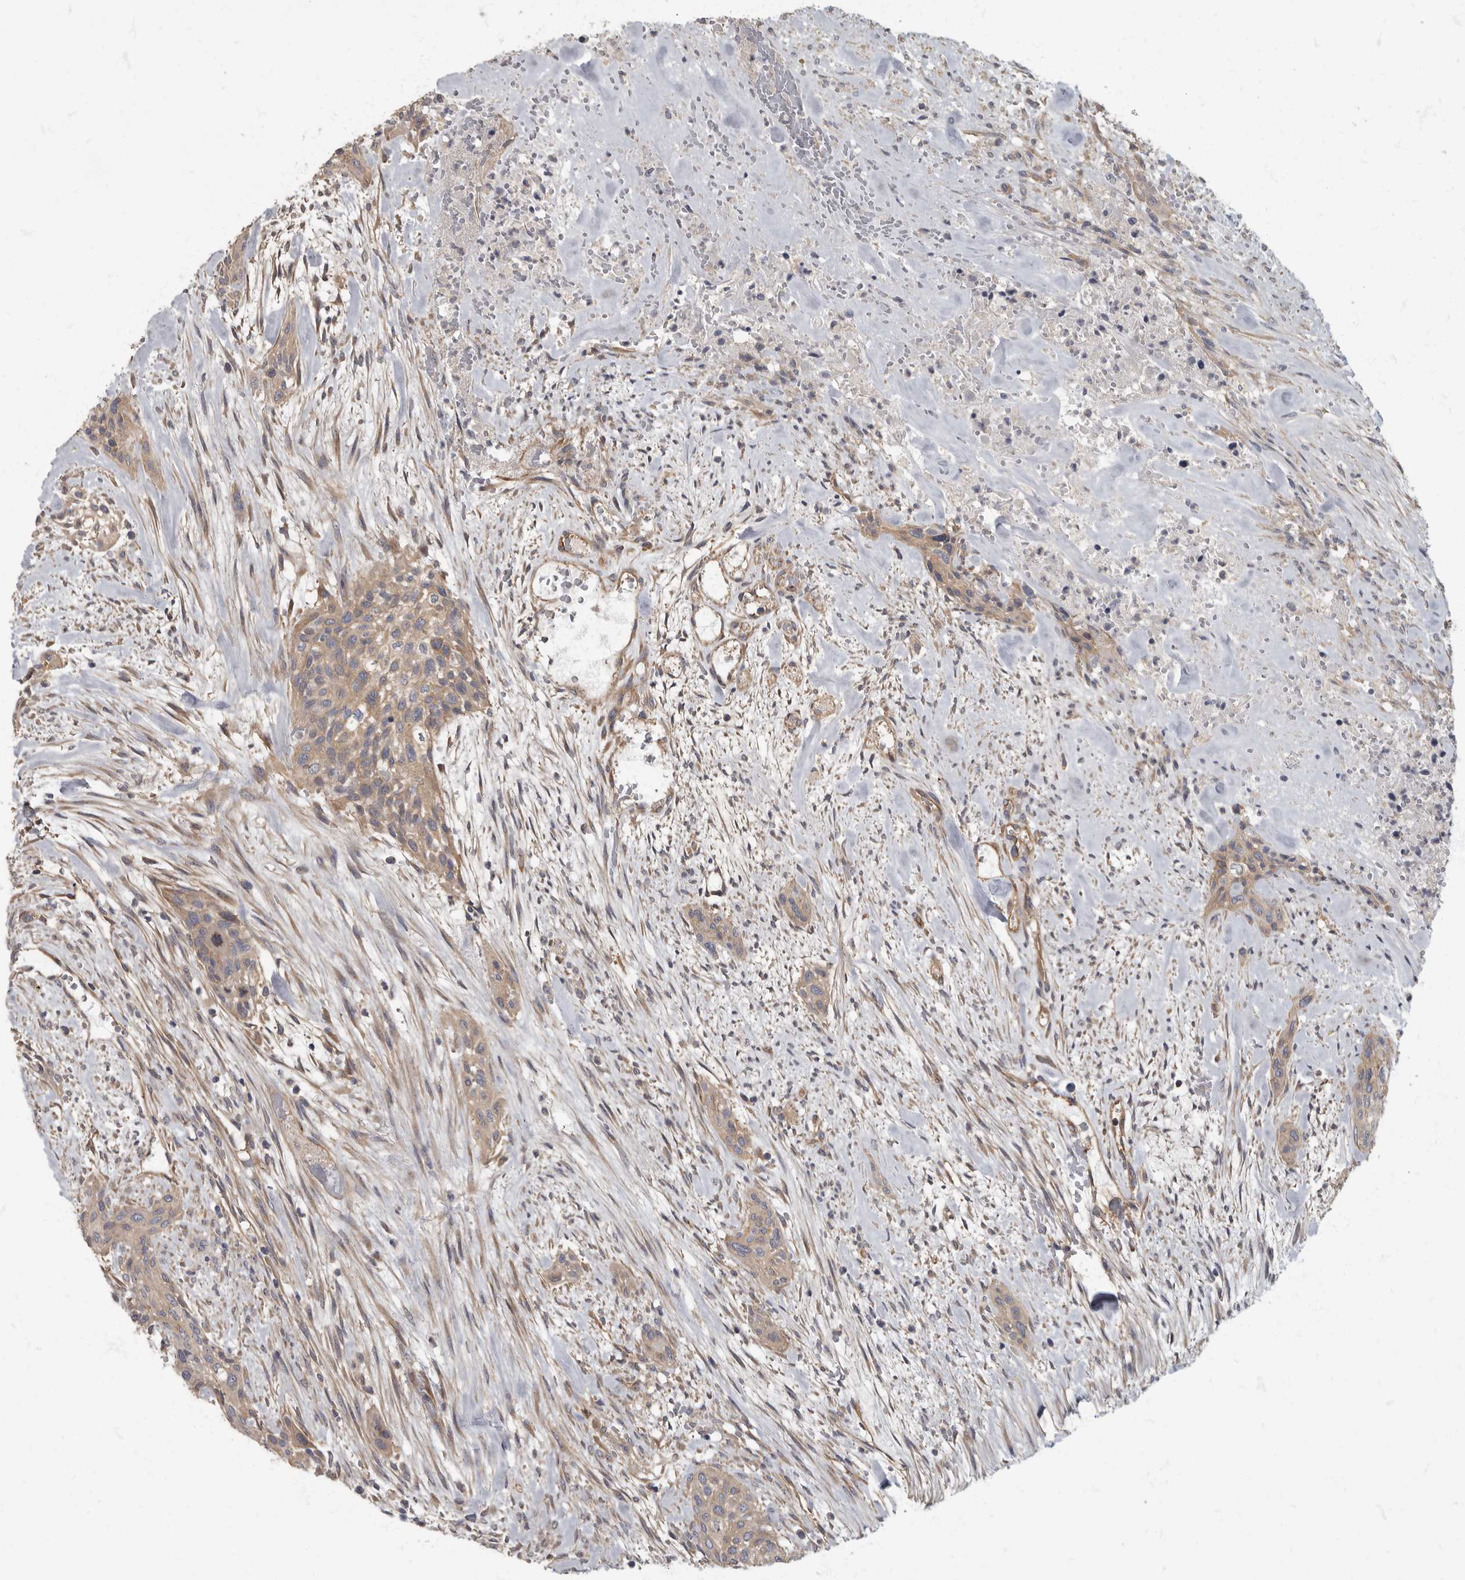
{"staining": {"intensity": "weak", "quantity": ">75%", "location": "cytoplasmic/membranous"}, "tissue": "urothelial cancer", "cell_type": "Tumor cells", "image_type": "cancer", "snomed": [{"axis": "morphology", "description": "Urothelial carcinoma, High grade"}, {"axis": "topography", "description": "Urinary bladder"}], "caption": "Immunohistochemistry photomicrograph of neoplastic tissue: urothelial cancer stained using immunohistochemistry reveals low levels of weak protein expression localized specifically in the cytoplasmic/membranous of tumor cells, appearing as a cytoplasmic/membranous brown color.", "gene": "PDK1", "patient": {"sex": "male", "age": 35}}